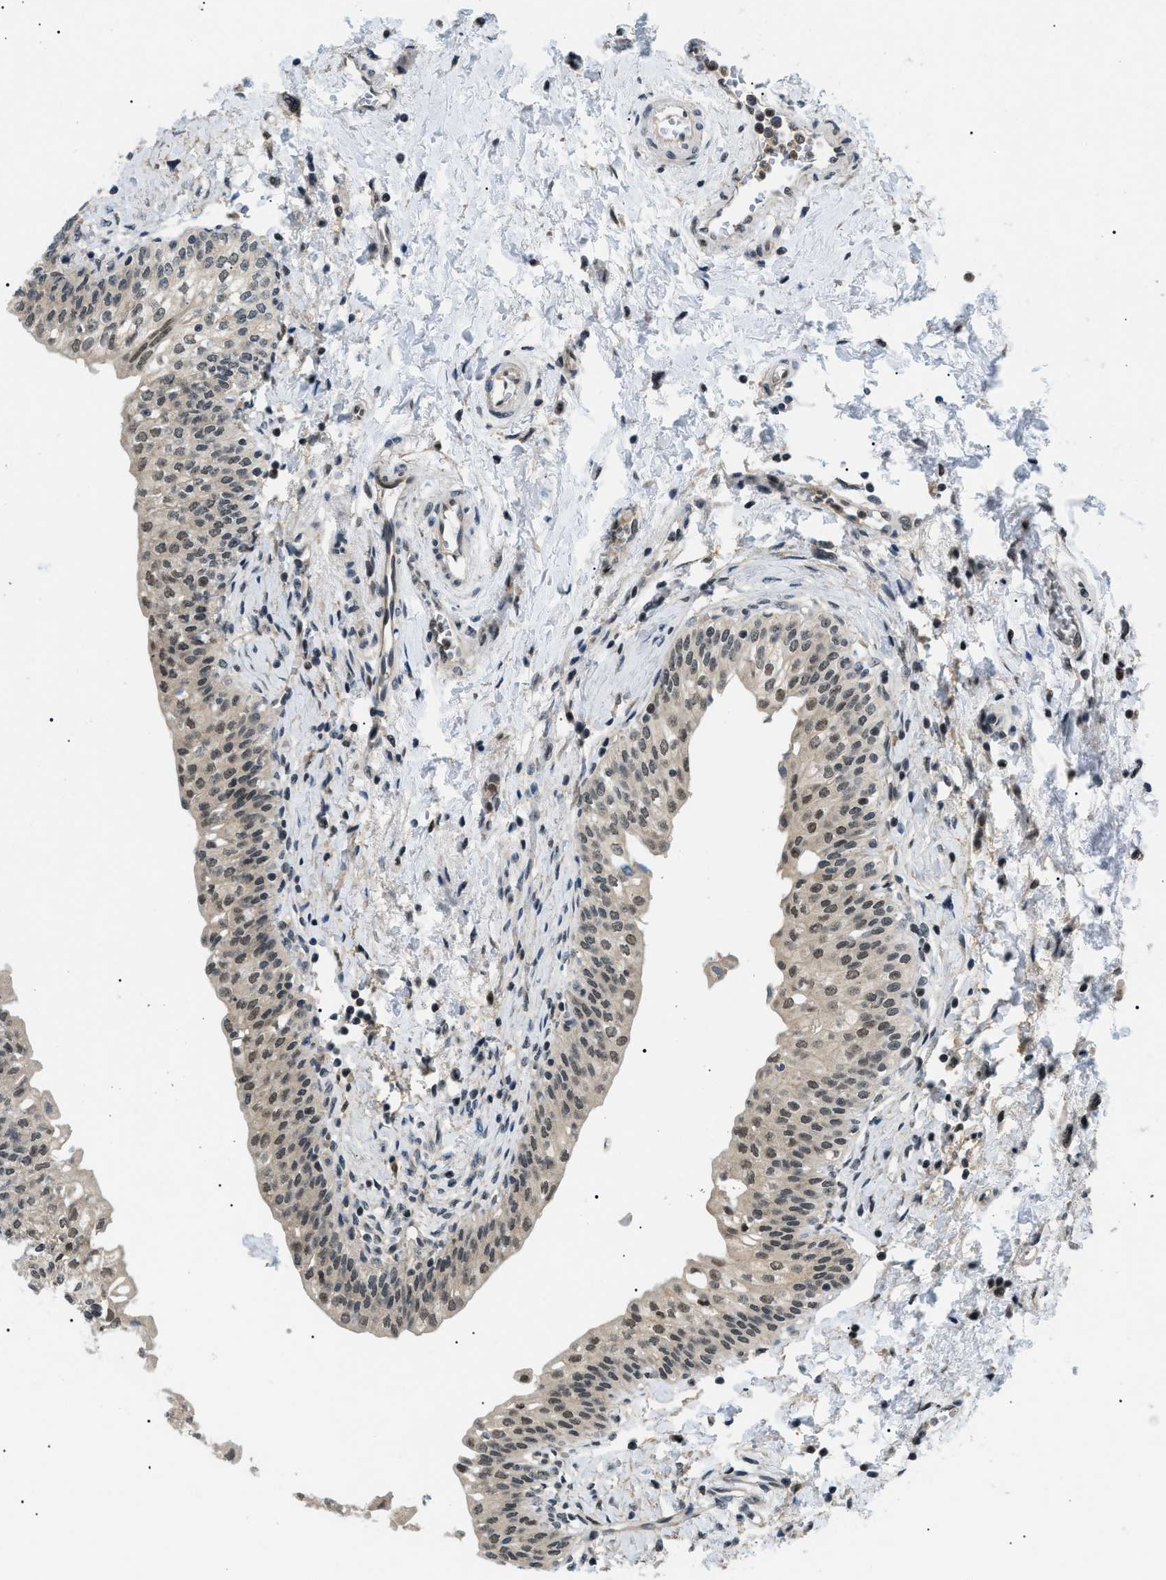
{"staining": {"intensity": "moderate", "quantity": "25%-75%", "location": "cytoplasmic/membranous,nuclear"}, "tissue": "urinary bladder", "cell_type": "Urothelial cells", "image_type": "normal", "snomed": [{"axis": "morphology", "description": "Normal tissue, NOS"}, {"axis": "topography", "description": "Urinary bladder"}], "caption": "Immunohistochemistry histopathology image of normal urinary bladder: human urinary bladder stained using IHC displays medium levels of moderate protein expression localized specifically in the cytoplasmic/membranous,nuclear of urothelial cells, appearing as a cytoplasmic/membranous,nuclear brown color.", "gene": "RBM15", "patient": {"sex": "male", "age": 55}}